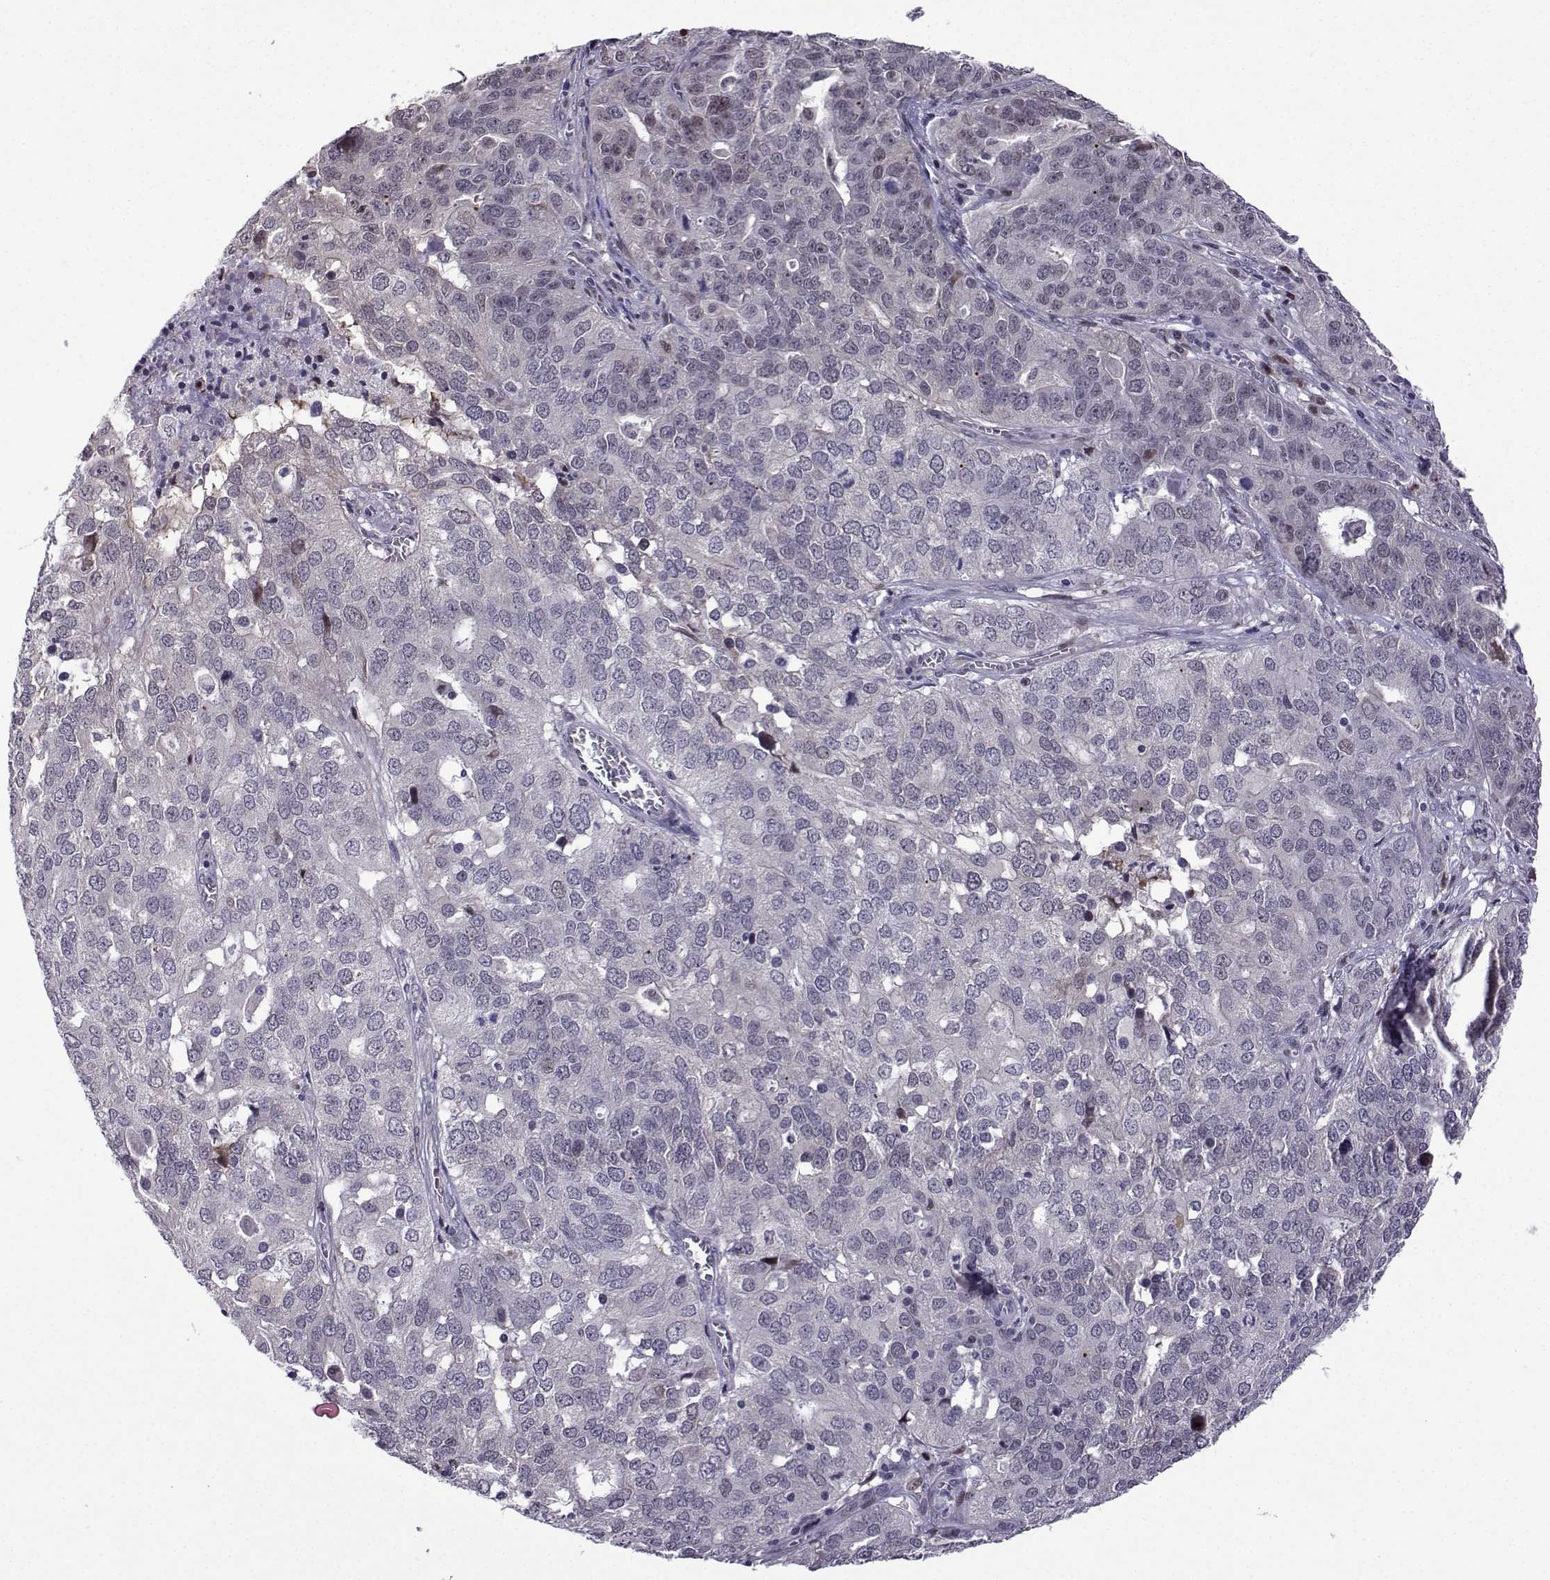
{"staining": {"intensity": "negative", "quantity": "none", "location": "none"}, "tissue": "ovarian cancer", "cell_type": "Tumor cells", "image_type": "cancer", "snomed": [{"axis": "morphology", "description": "Carcinoma, endometroid"}, {"axis": "topography", "description": "Soft tissue"}, {"axis": "topography", "description": "Ovary"}], "caption": "Tumor cells show no significant protein staining in ovarian cancer (endometroid carcinoma). (Brightfield microscopy of DAB immunohistochemistry (IHC) at high magnification).", "gene": "FGF3", "patient": {"sex": "female", "age": 52}}